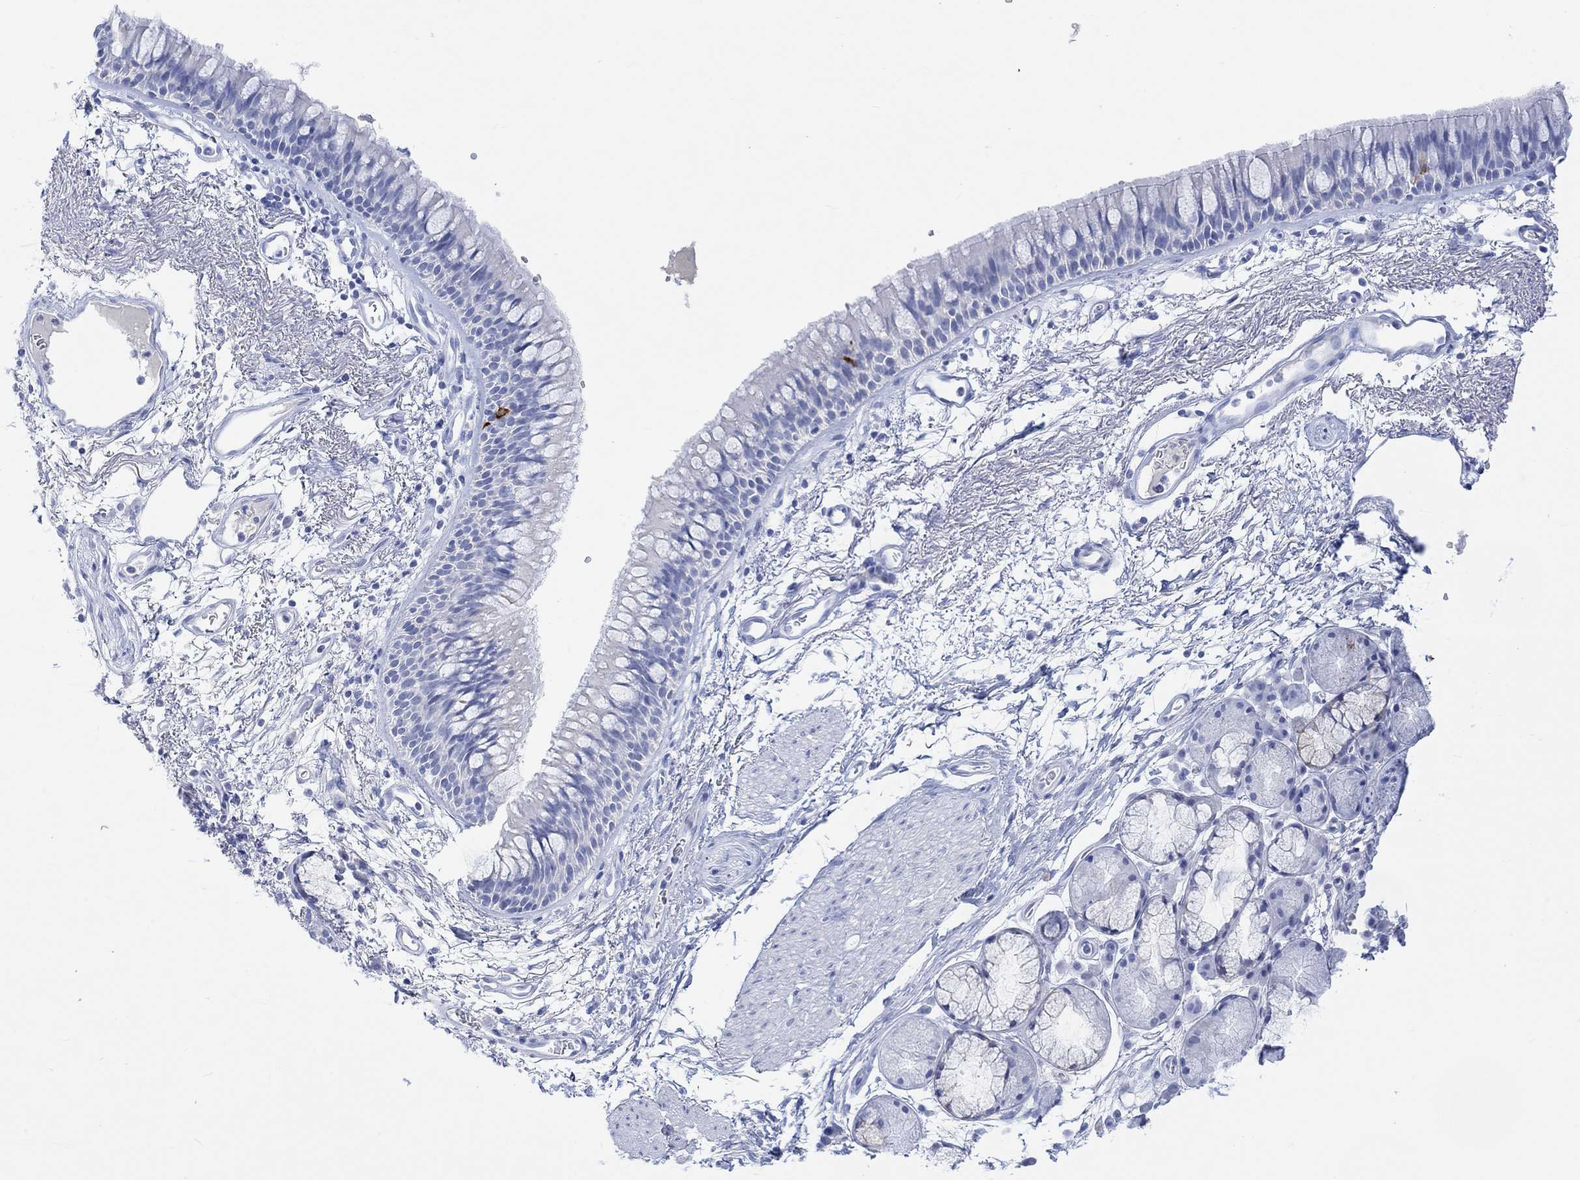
{"staining": {"intensity": "strong", "quantity": "<25%", "location": "cytoplasmic/membranous"}, "tissue": "bronchus", "cell_type": "Respiratory epithelial cells", "image_type": "normal", "snomed": [{"axis": "morphology", "description": "Normal tissue, NOS"}, {"axis": "topography", "description": "Cartilage tissue"}, {"axis": "topography", "description": "Bronchus"}], "caption": "Immunohistochemistry (IHC) staining of unremarkable bronchus, which shows medium levels of strong cytoplasmic/membranous expression in approximately <25% of respiratory epithelial cells indicating strong cytoplasmic/membranous protein positivity. The staining was performed using DAB (3,3'-diaminobenzidine) (brown) for protein detection and nuclei were counterstained in hematoxylin (blue).", "gene": "CALCA", "patient": {"sex": "male", "age": 66}}